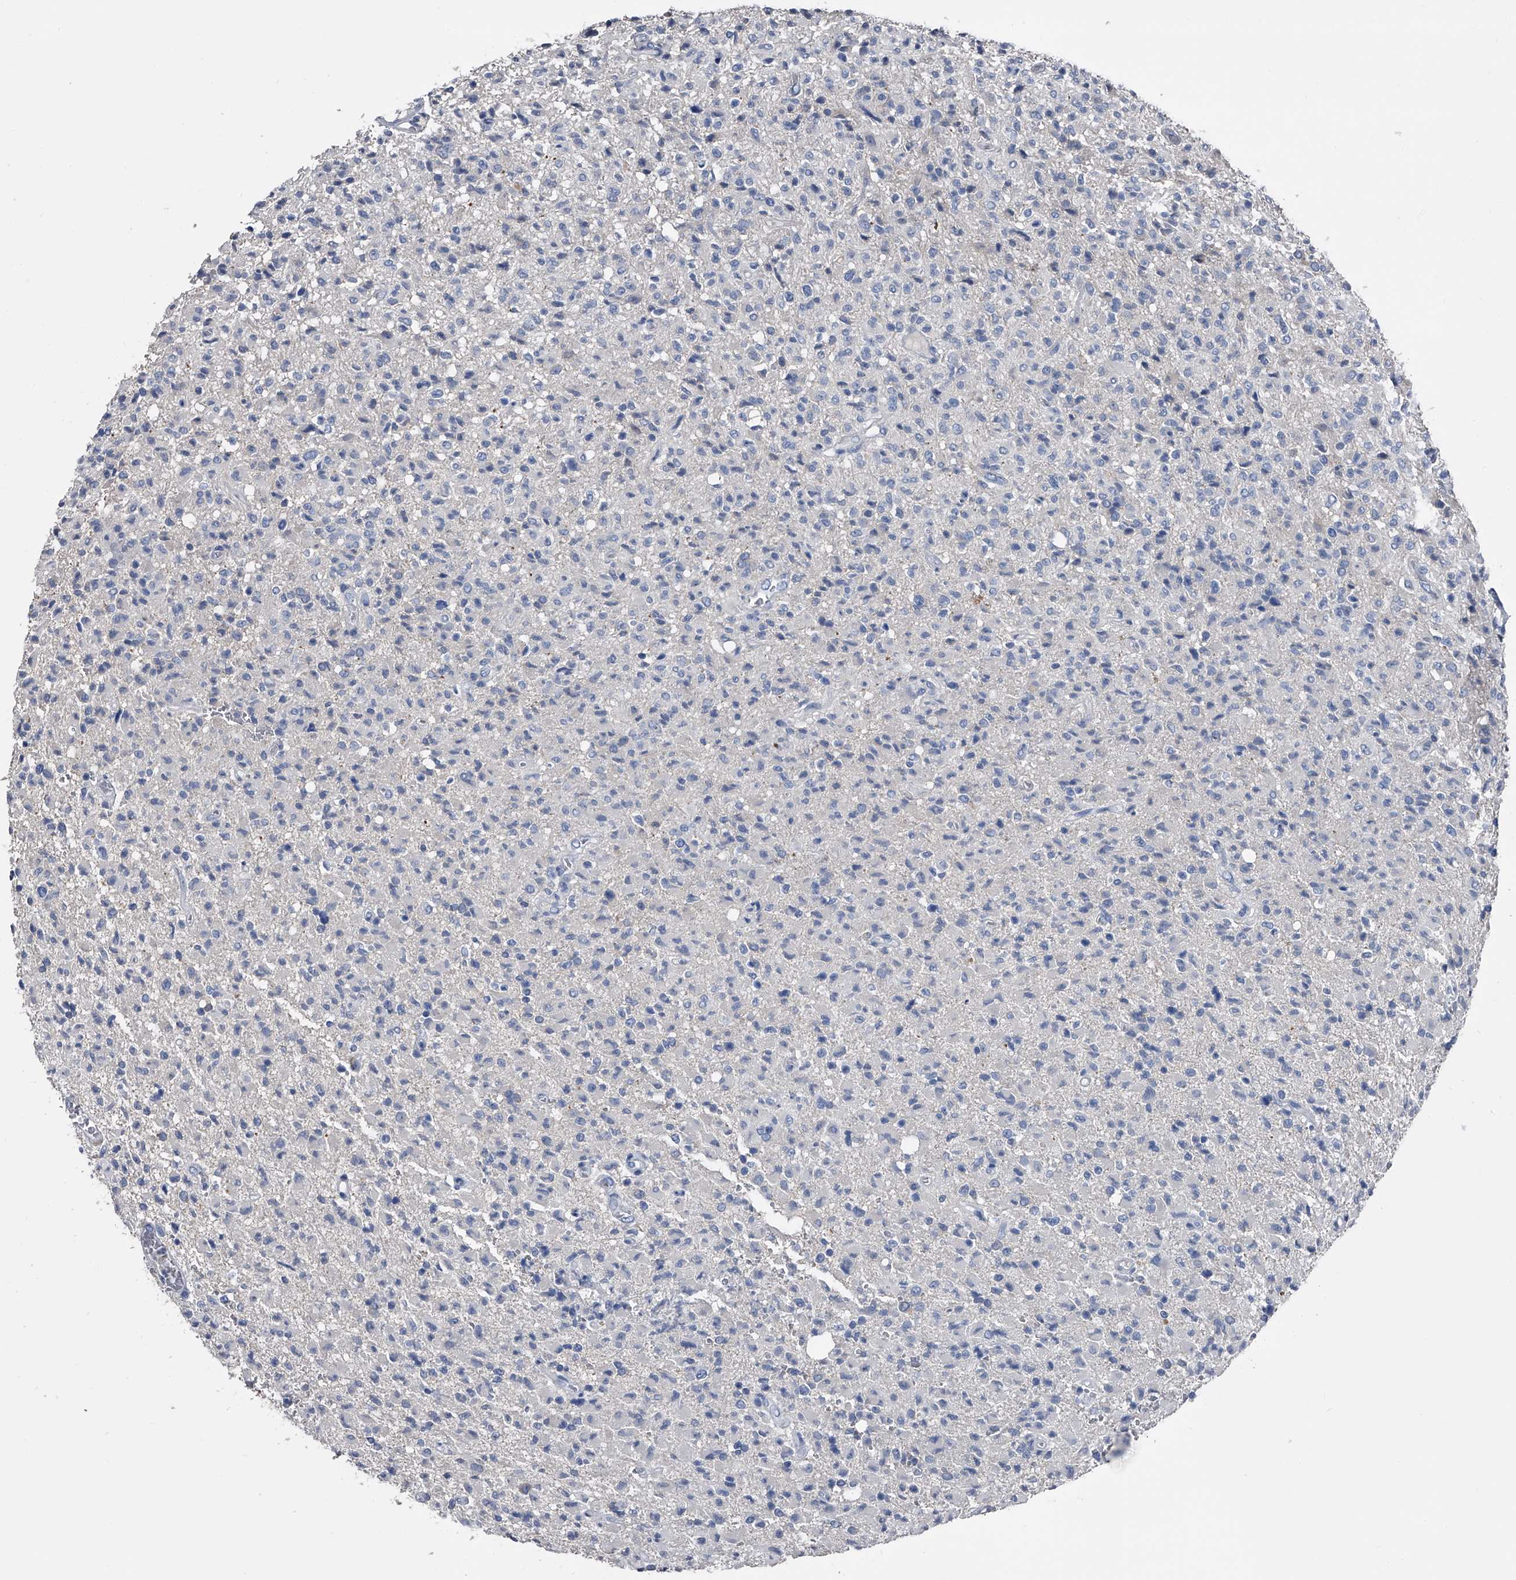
{"staining": {"intensity": "negative", "quantity": "none", "location": "none"}, "tissue": "glioma", "cell_type": "Tumor cells", "image_type": "cancer", "snomed": [{"axis": "morphology", "description": "Glioma, malignant, High grade"}, {"axis": "topography", "description": "Brain"}], "caption": "Immunohistochemistry (IHC) of glioma reveals no expression in tumor cells.", "gene": "KIF13A", "patient": {"sex": "female", "age": 57}}